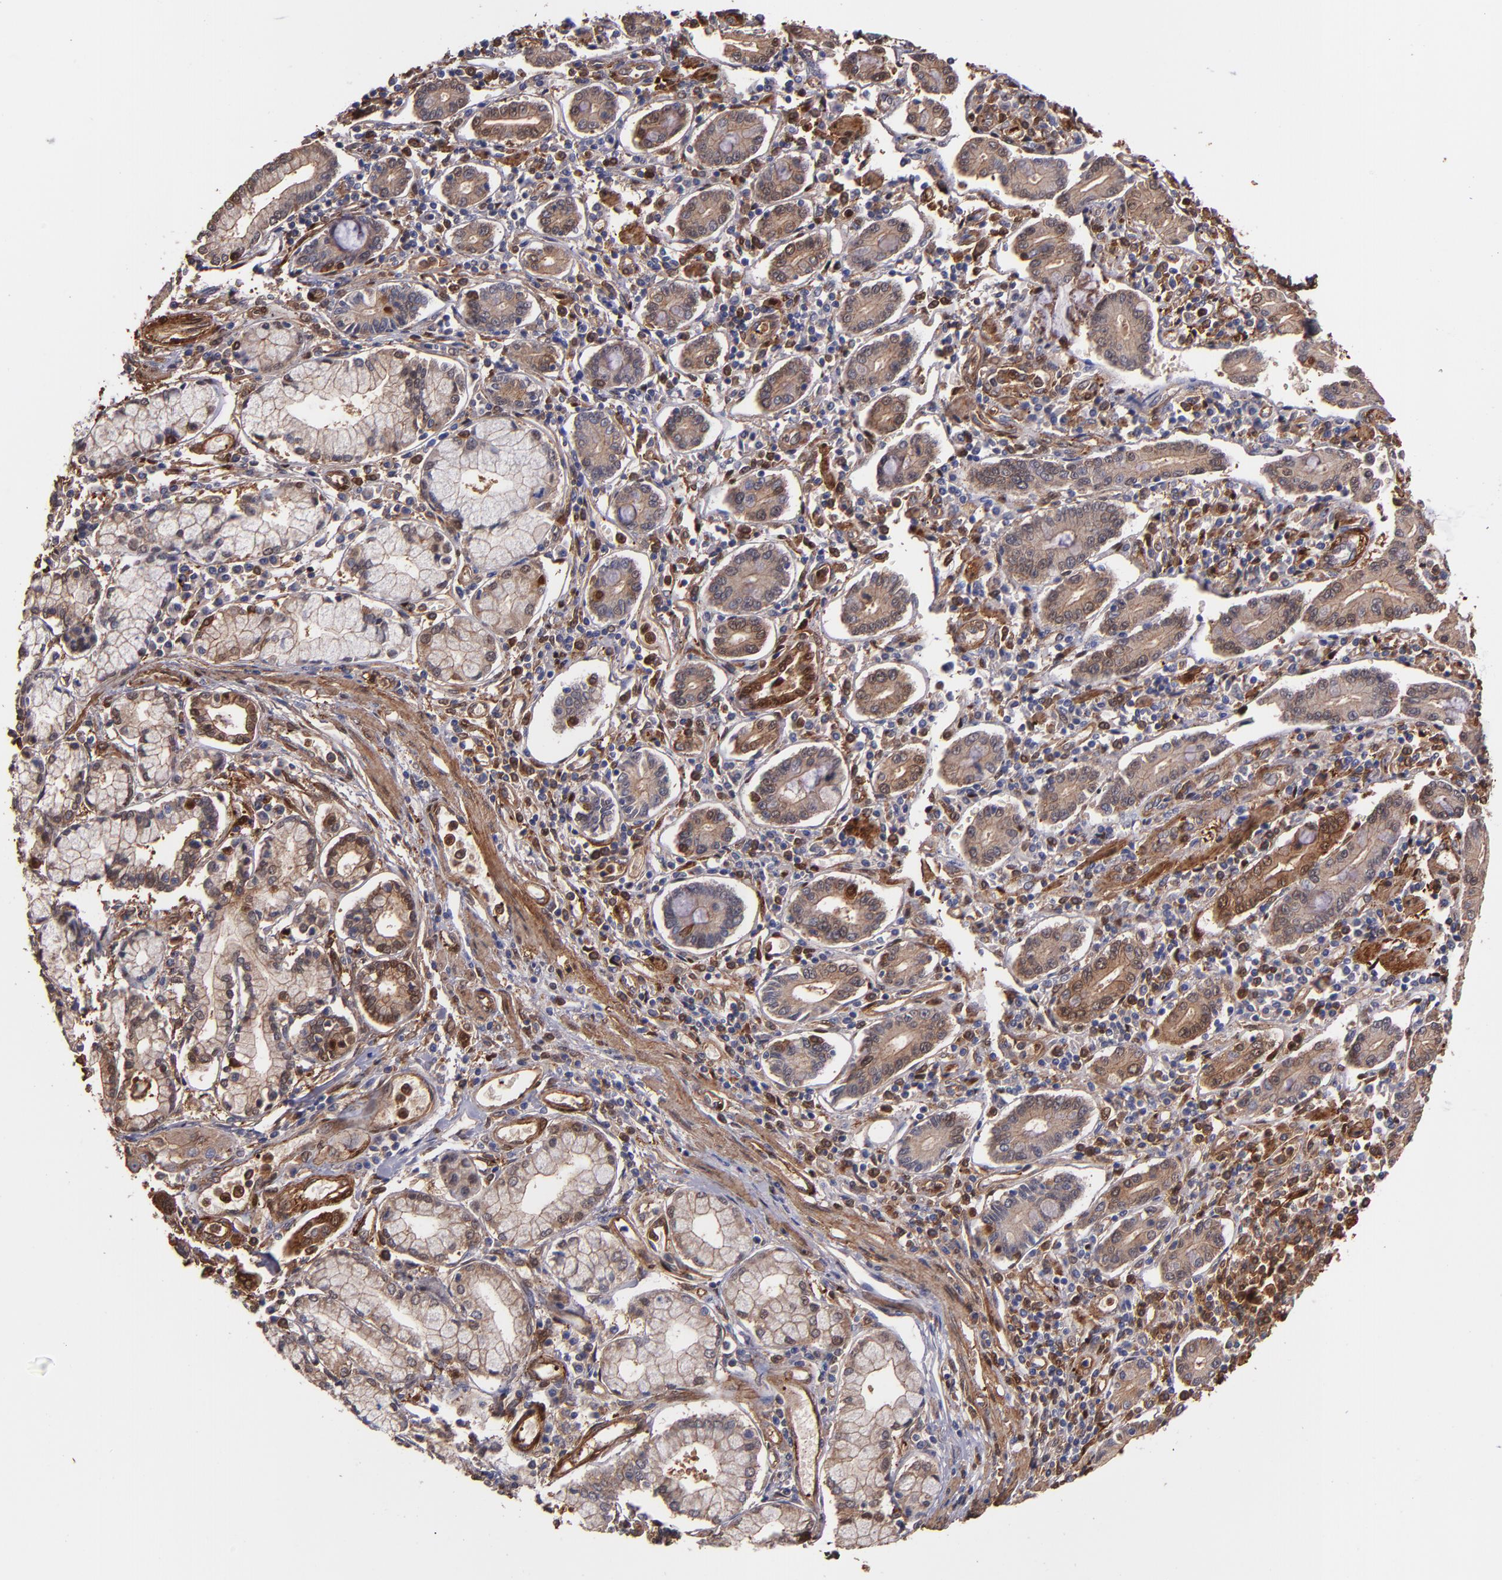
{"staining": {"intensity": "moderate", "quantity": ">75%", "location": "cytoplasmic/membranous"}, "tissue": "pancreatic cancer", "cell_type": "Tumor cells", "image_type": "cancer", "snomed": [{"axis": "morphology", "description": "Adenocarcinoma, NOS"}, {"axis": "topography", "description": "Pancreas"}], "caption": "This image demonstrates IHC staining of human pancreatic cancer (adenocarcinoma), with medium moderate cytoplasmic/membranous positivity in approximately >75% of tumor cells.", "gene": "VCL", "patient": {"sex": "female", "age": 57}}